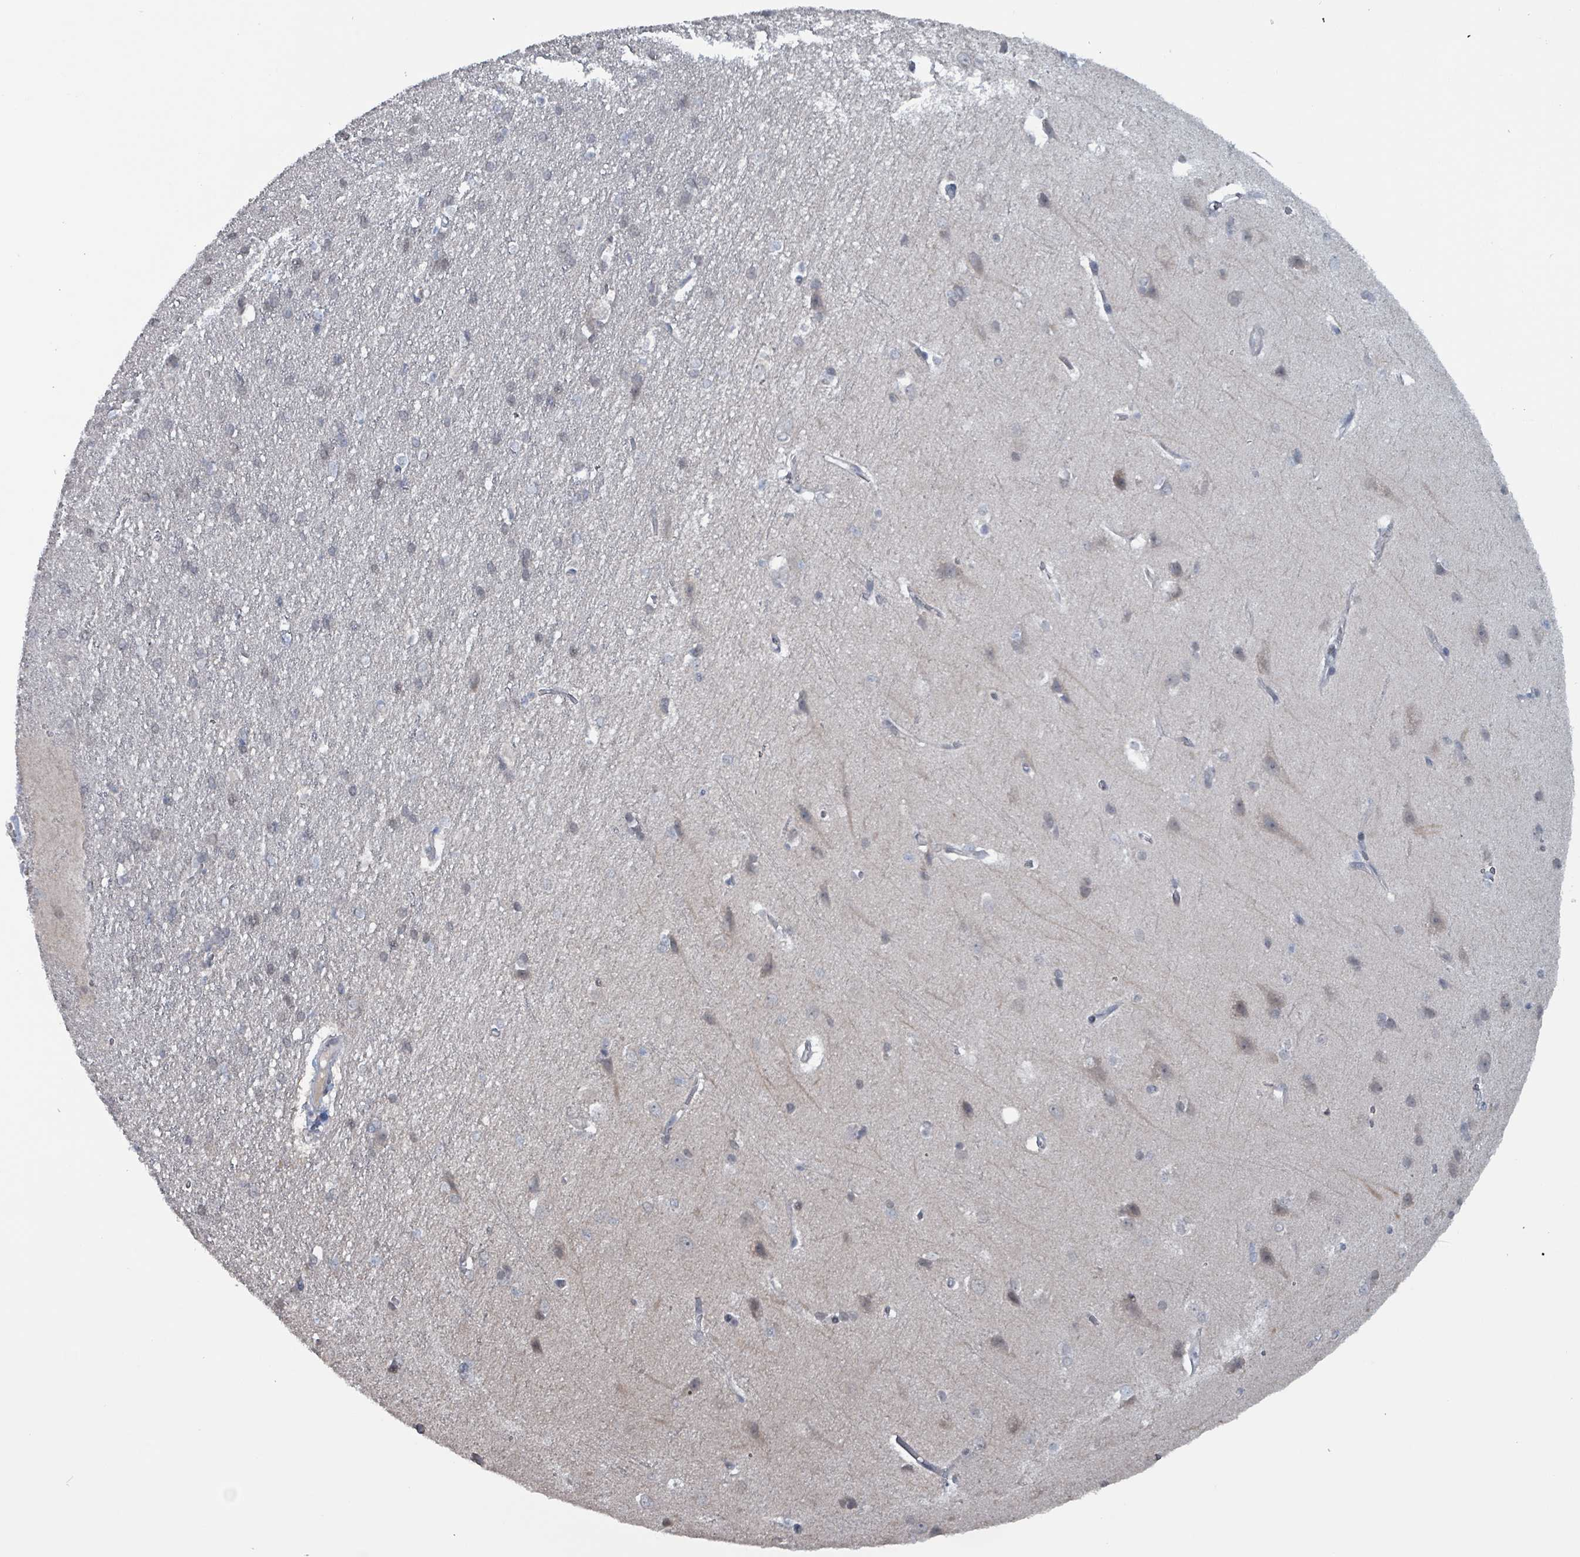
{"staining": {"intensity": "negative", "quantity": "none", "location": "none"}, "tissue": "cerebral cortex", "cell_type": "Endothelial cells", "image_type": "normal", "snomed": [{"axis": "morphology", "description": "Normal tissue, NOS"}, {"axis": "topography", "description": "Cerebral cortex"}], "caption": "DAB (3,3'-diaminobenzidine) immunohistochemical staining of normal cerebral cortex reveals no significant positivity in endothelial cells.", "gene": "BIVM", "patient": {"sex": "male", "age": 37}}